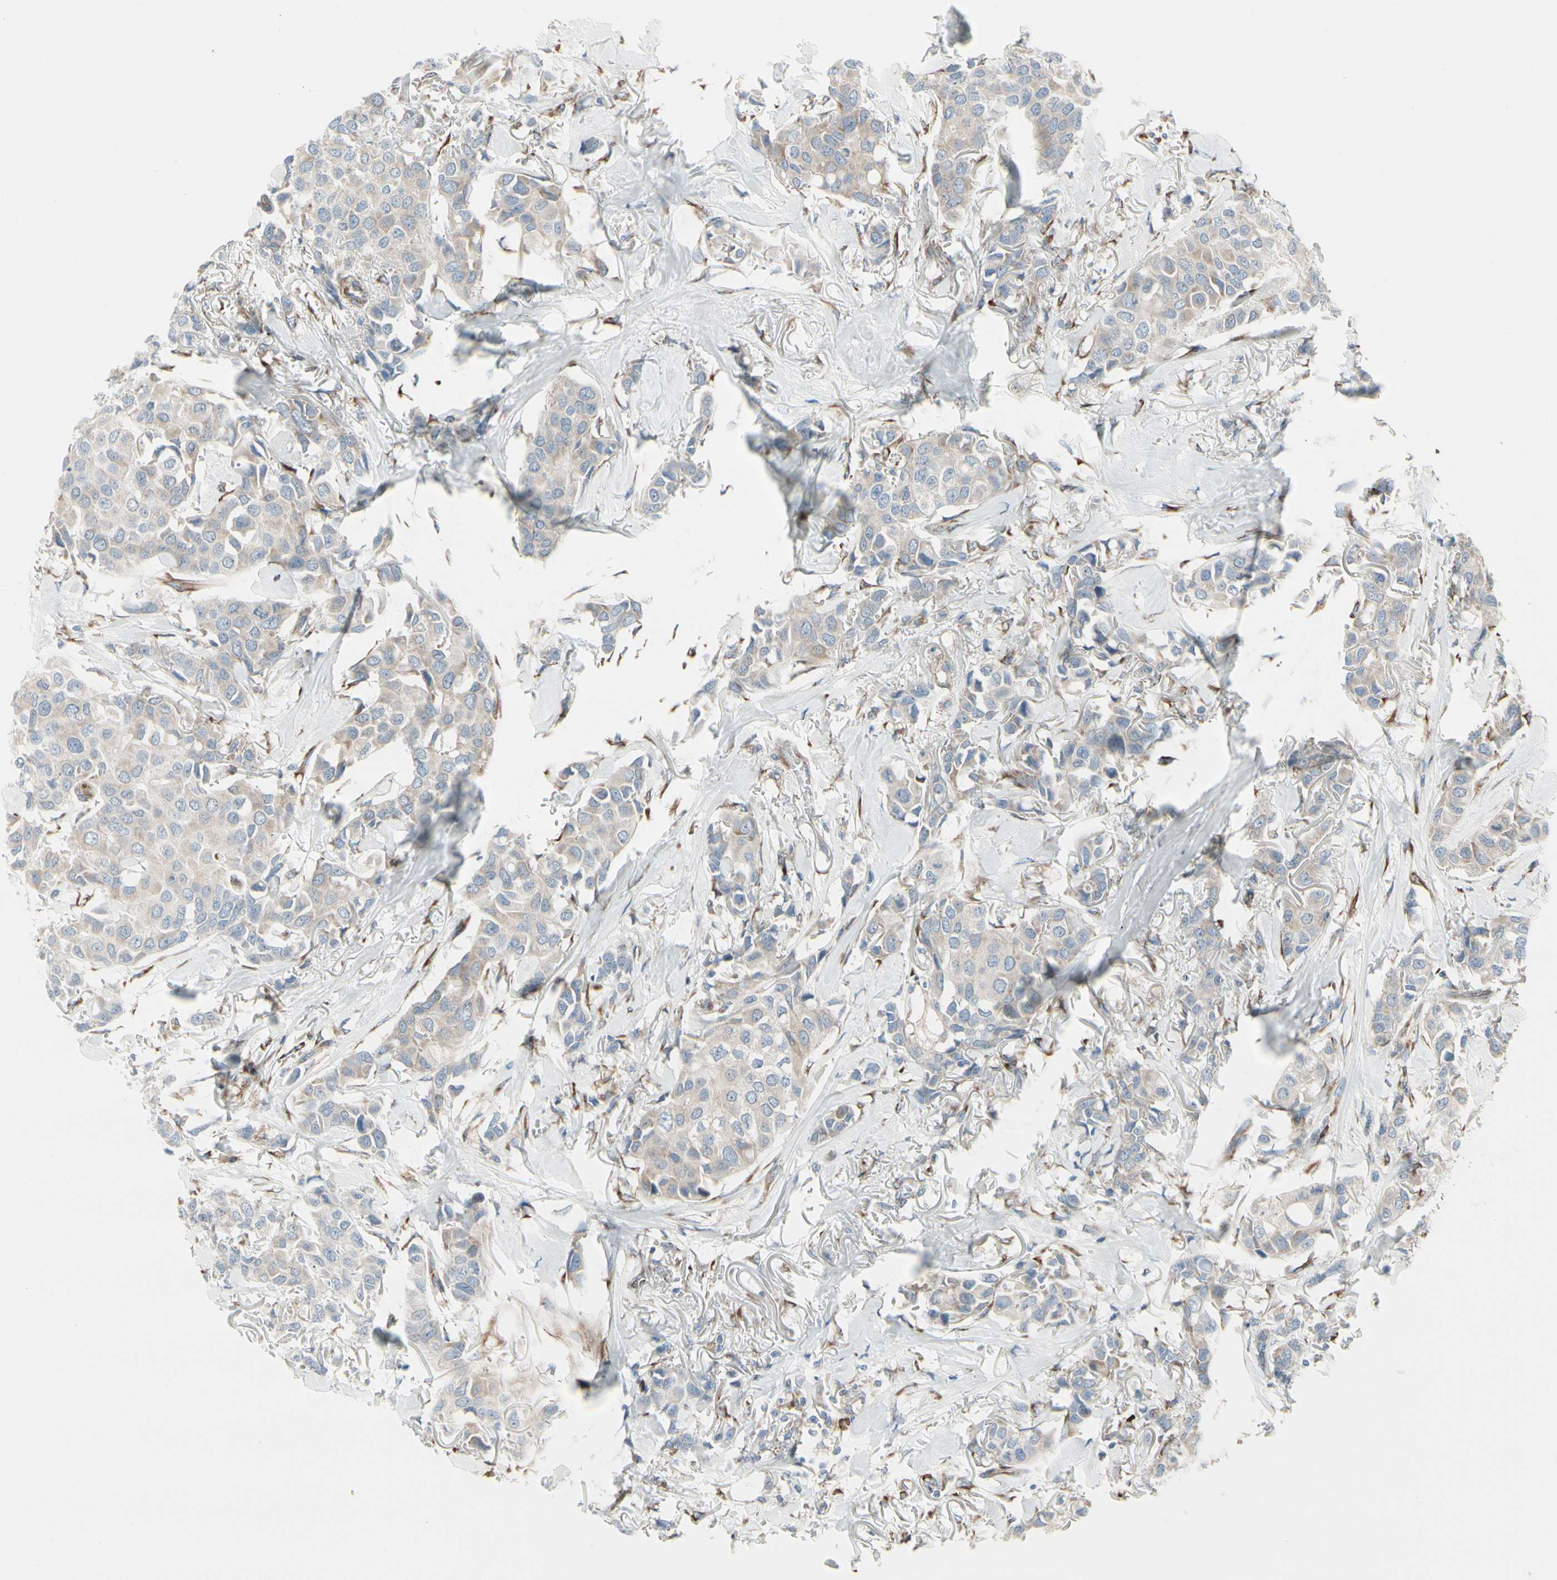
{"staining": {"intensity": "weak", "quantity": "25%-75%", "location": "cytoplasmic/membranous"}, "tissue": "breast cancer", "cell_type": "Tumor cells", "image_type": "cancer", "snomed": [{"axis": "morphology", "description": "Duct carcinoma"}, {"axis": "topography", "description": "Breast"}], "caption": "Immunohistochemical staining of breast cancer exhibits weak cytoplasmic/membranous protein expression in about 25%-75% of tumor cells. The protein is shown in brown color, while the nuclei are stained blue.", "gene": "FNDC3A", "patient": {"sex": "female", "age": 80}}